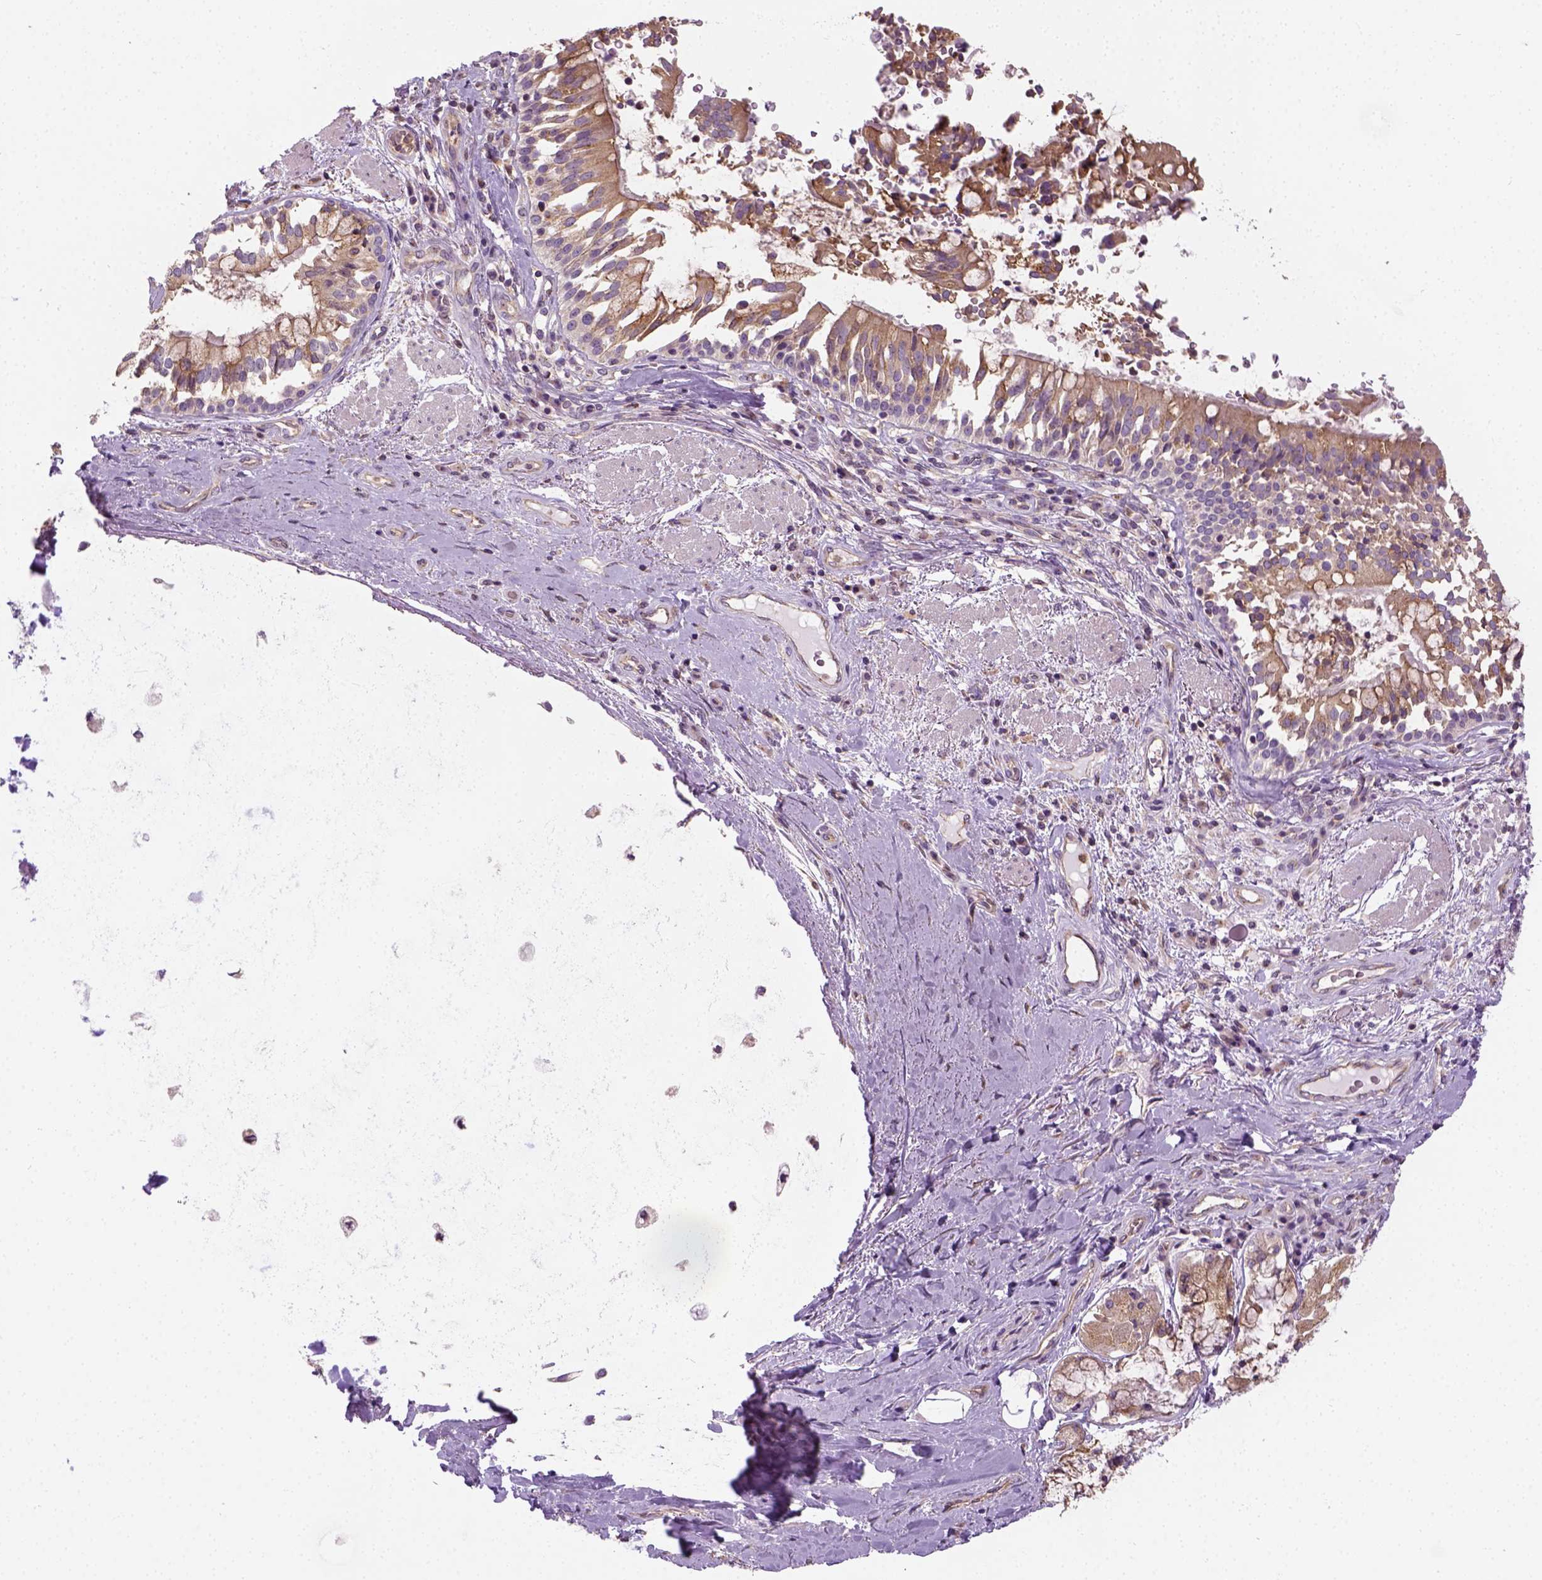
{"staining": {"intensity": "negative", "quantity": "none", "location": "none"}, "tissue": "soft tissue", "cell_type": "Fibroblasts", "image_type": "normal", "snomed": [{"axis": "morphology", "description": "Normal tissue, NOS"}, {"axis": "topography", "description": "Cartilage tissue"}, {"axis": "topography", "description": "Bronchus"}], "caption": "Soft tissue stained for a protein using immunohistochemistry (IHC) demonstrates no positivity fibroblasts.", "gene": "CRACR2A", "patient": {"sex": "male", "age": 64}}